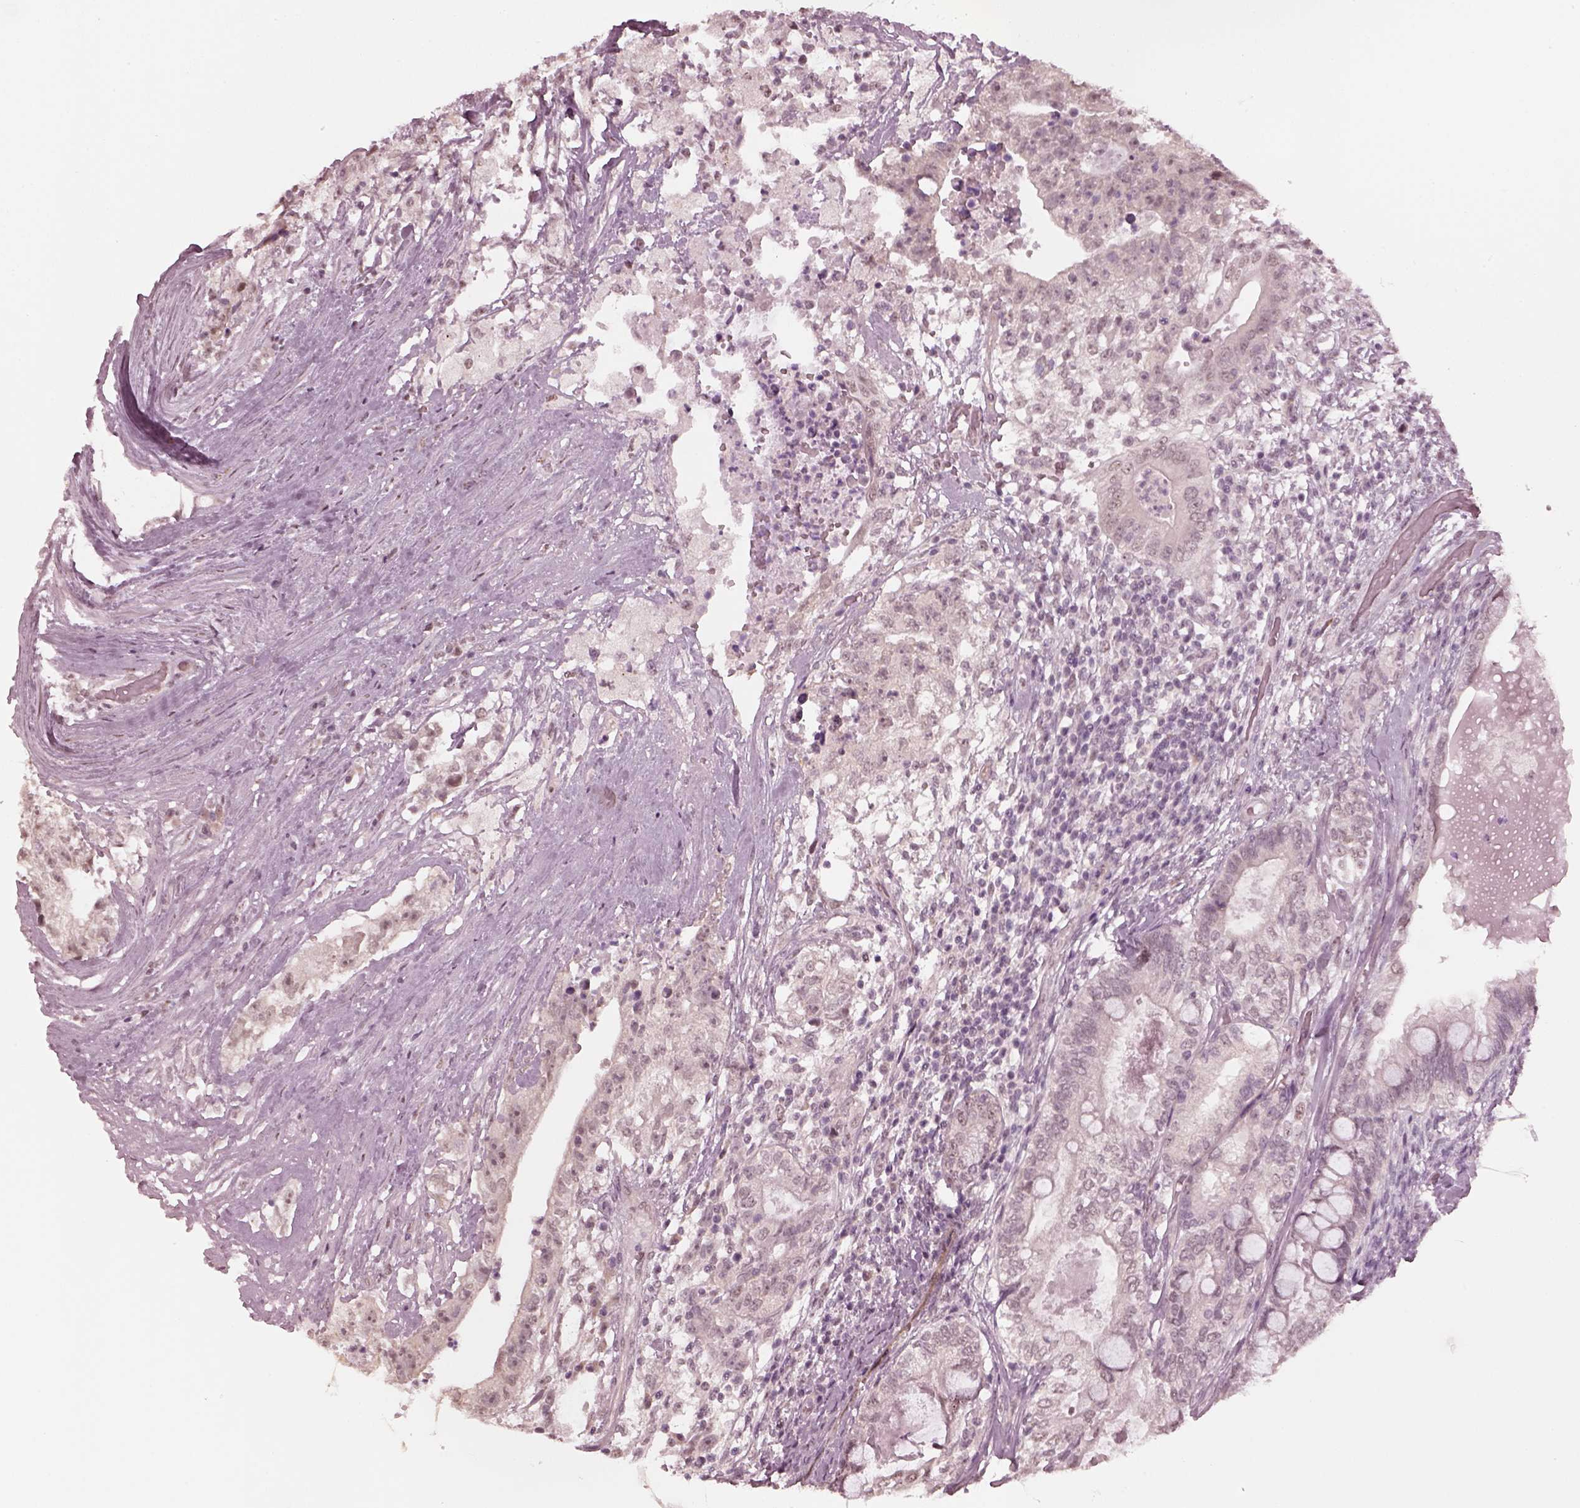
{"staining": {"intensity": "negative", "quantity": "none", "location": "none"}, "tissue": "testis cancer", "cell_type": "Tumor cells", "image_type": "cancer", "snomed": [{"axis": "morphology", "description": "Seminoma, NOS"}, {"axis": "morphology", "description": "Carcinoma, Embryonal, NOS"}, {"axis": "topography", "description": "Testis"}], "caption": "DAB immunohistochemical staining of human embryonal carcinoma (testis) demonstrates no significant expression in tumor cells.", "gene": "RPGRIP1", "patient": {"sex": "male", "age": 41}}